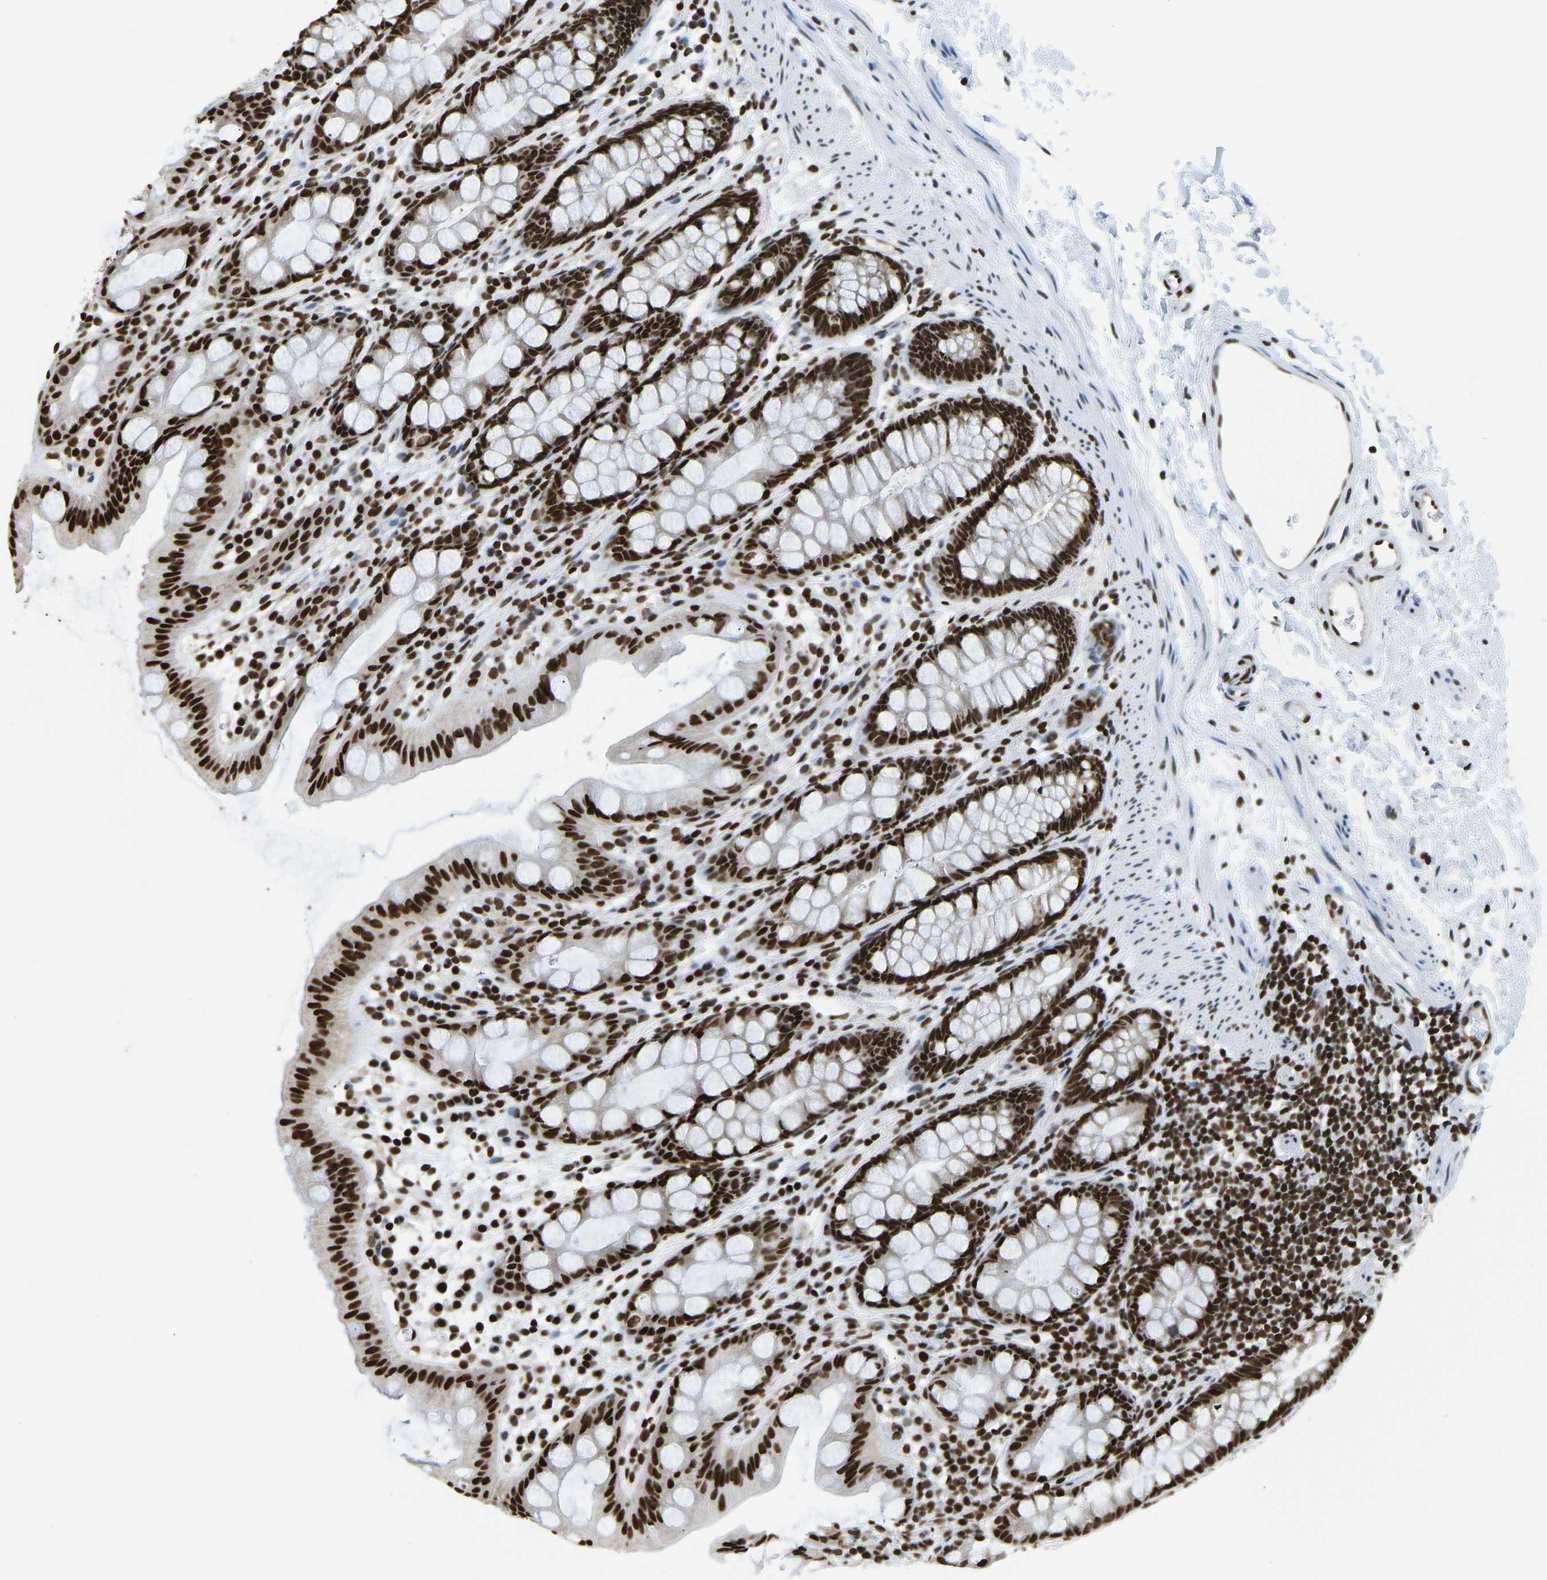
{"staining": {"intensity": "strong", "quantity": ">75%", "location": "nuclear"}, "tissue": "rectum", "cell_type": "Glandular cells", "image_type": "normal", "snomed": [{"axis": "morphology", "description": "Normal tissue, NOS"}, {"axis": "topography", "description": "Rectum"}], "caption": "IHC micrograph of normal rectum: rectum stained using immunohistochemistry displays high levels of strong protein expression localized specifically in the nuclear of glandular cells, appearing as a nuclear brown color.", "gene": "ZSCAN20", "patient": {"sex": "female", "age": 65}}